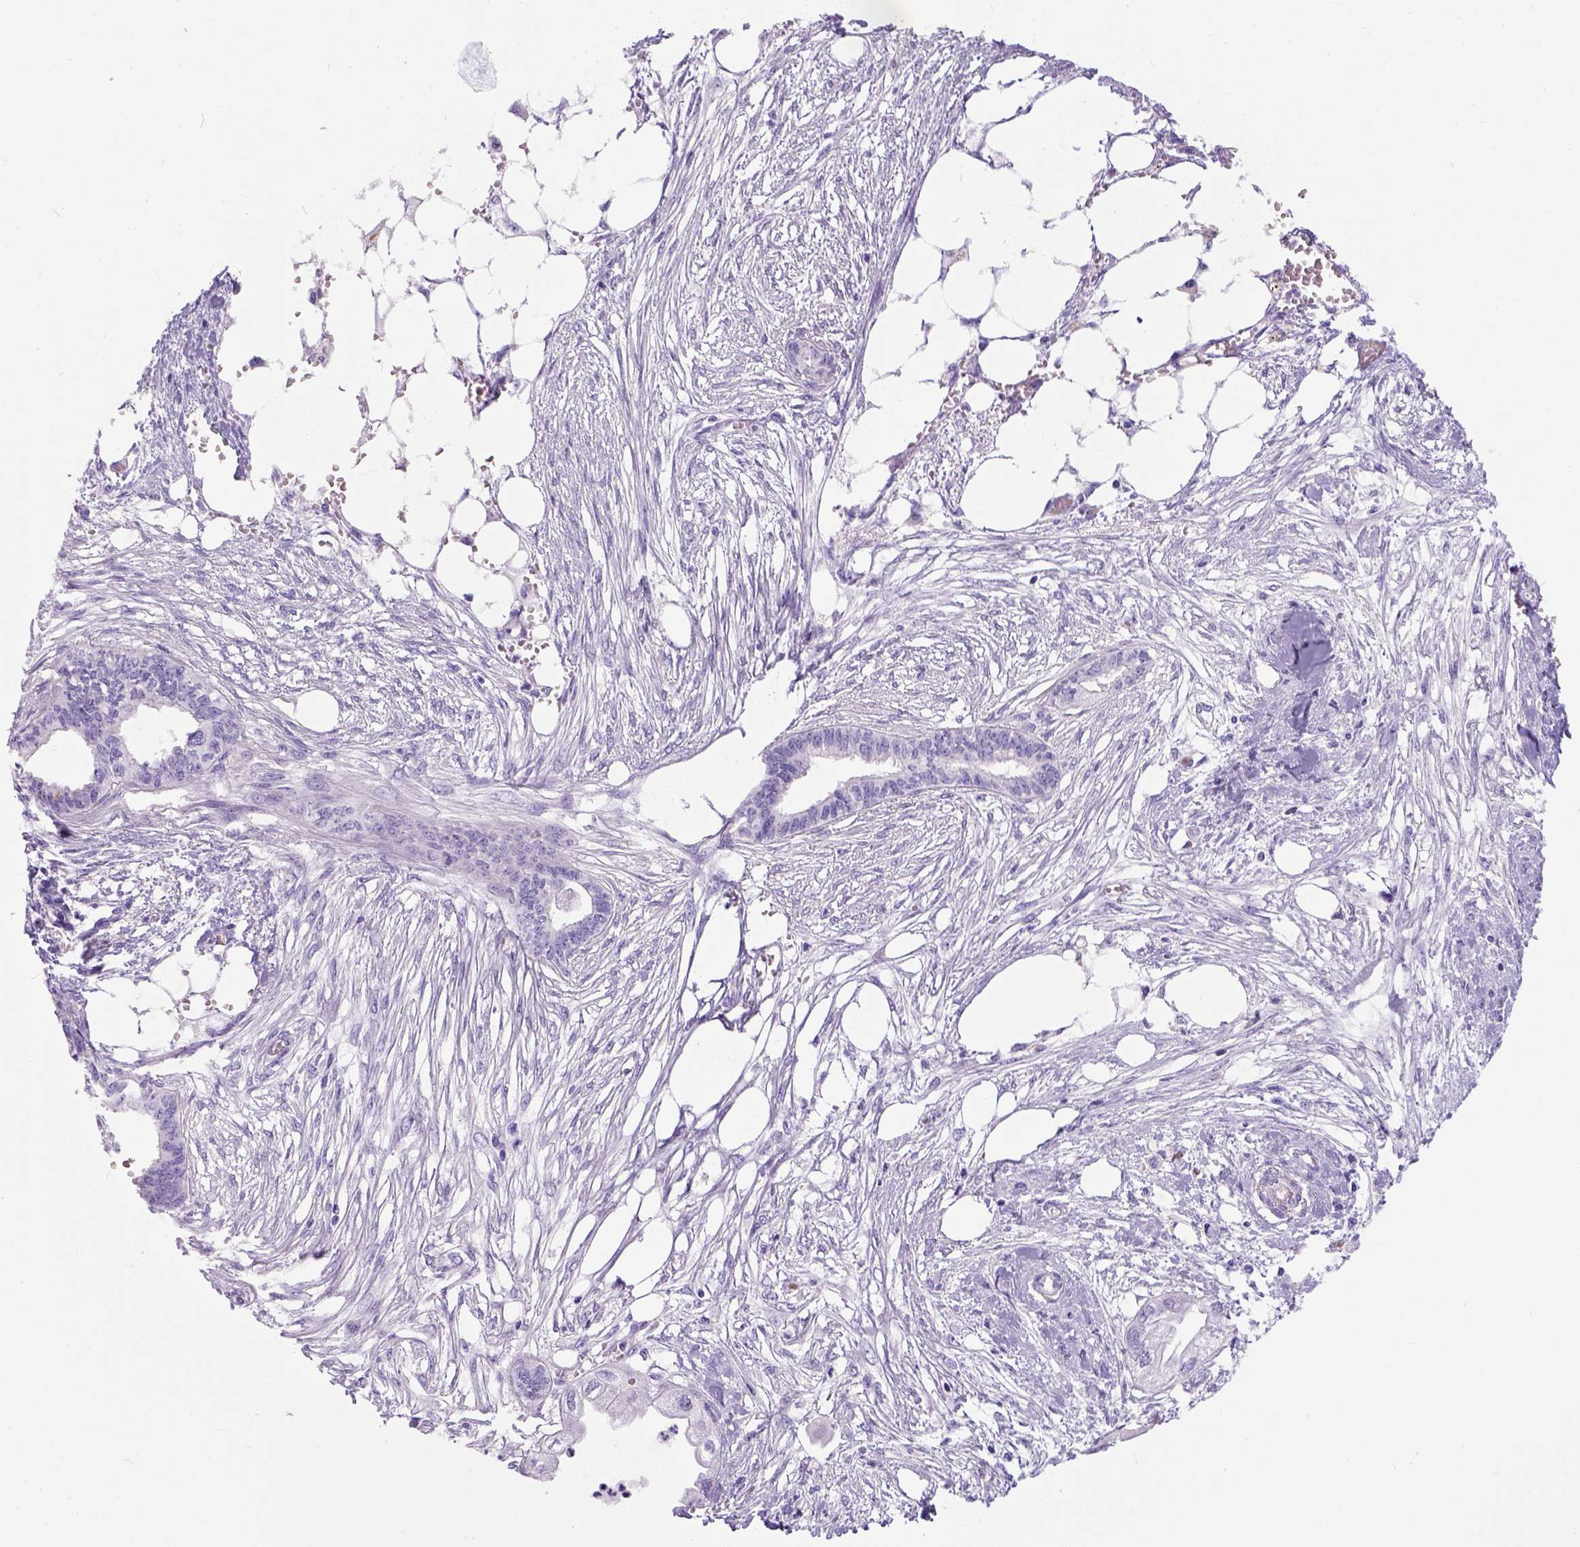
{"staining": {"intensity": "negative", "quantity": "none", "location": "none"}, "tissue": "endometrial cancer", "cell_type": "Tumor cells", "image_type": "cancer", "snomed": [{"axis": "morphology", "description": "Adenocarcinoma, NOS"}, {"axis": "morphology", "description": "Adenocarcinoma, metastatic, NOS"}, {"axis": "topography", "description": "Adipose tissue"}, {"axis": "topography", "description": "Endometrium"}], "caption": "There is no significant expression in tumor cells of endometrial cancer. Nuclei are stained in blue.", "gene": "IGF2", "patient": {"sex": "female", "age": 67}}